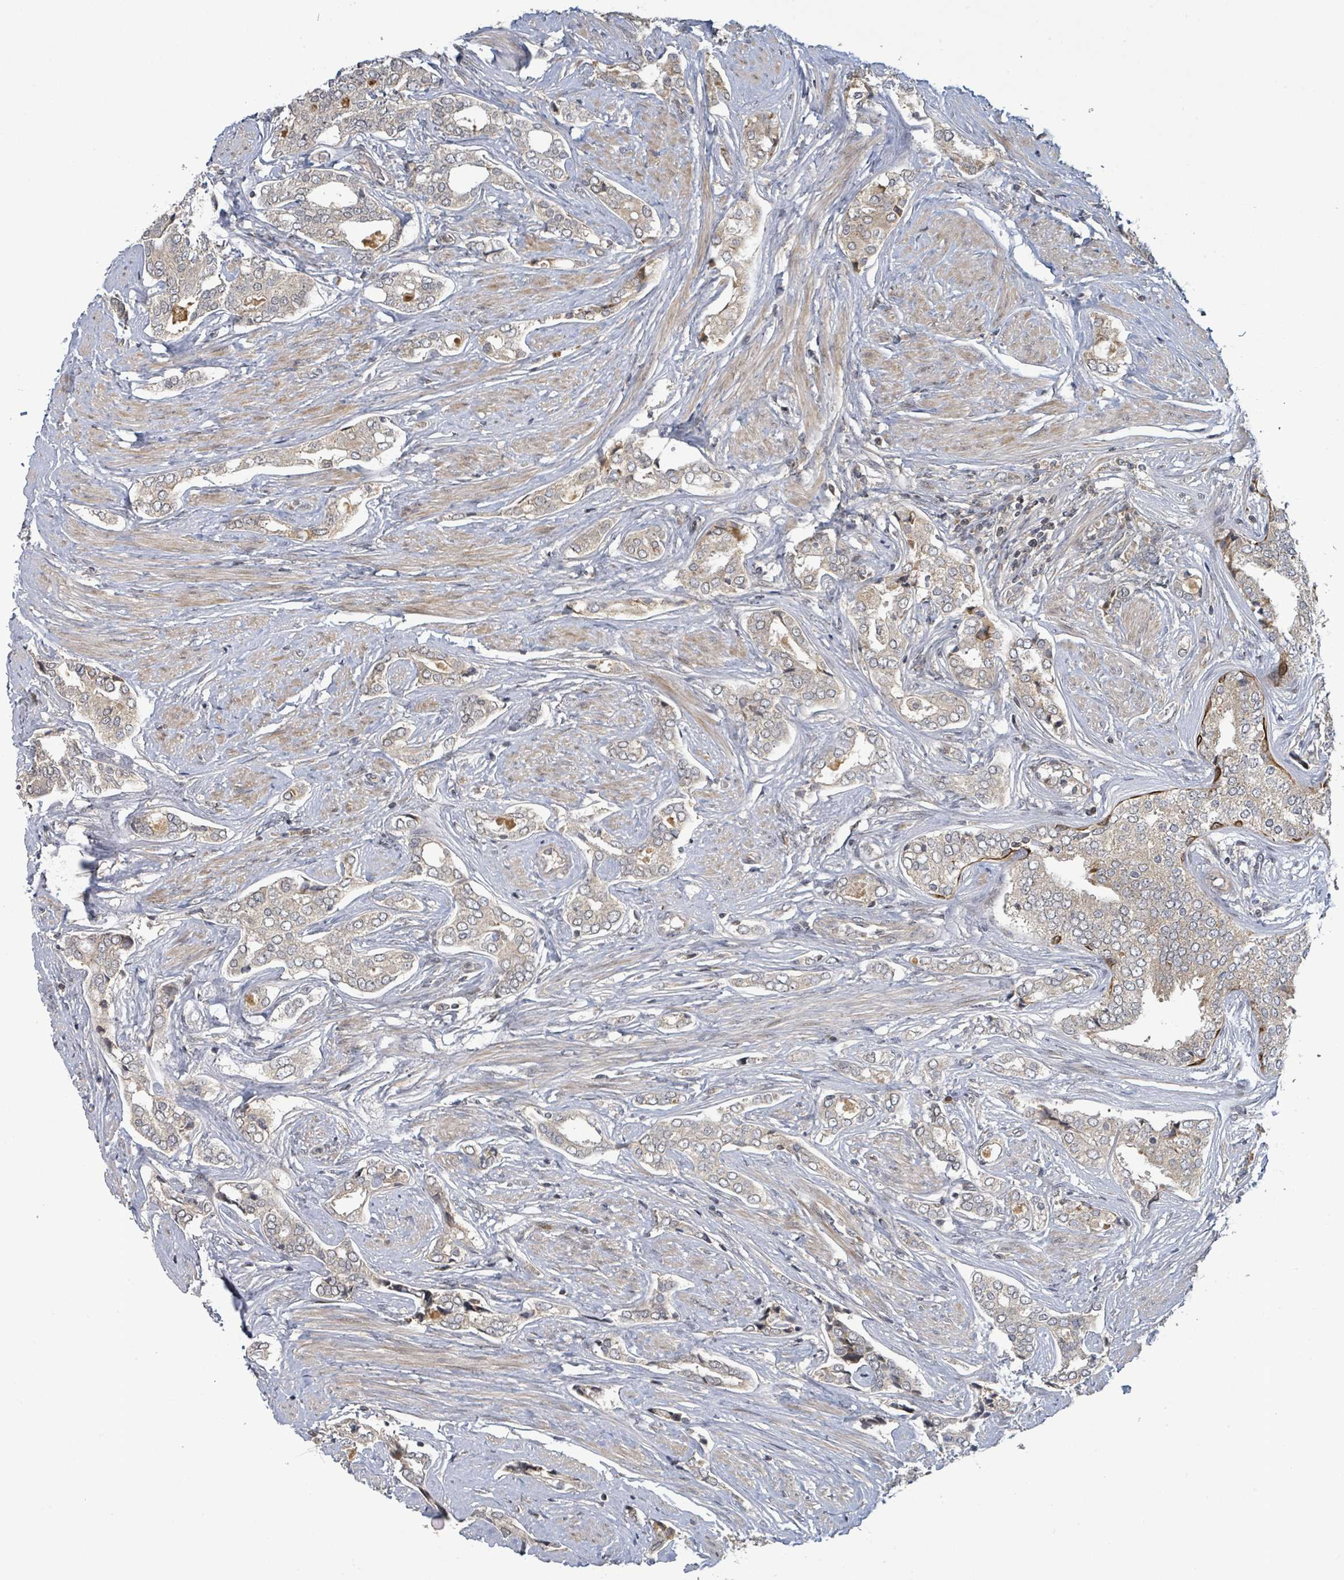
{"staining": {"intensity": "weak", "quantity": "25%-75%", "location": "cytoplasmic/membranous"}, "tissue": "prostate cancer", "cell_type": "Tumor cells", "image_type": "cancer", "snomed": [{"axis": "morphology", "description": "Adenocarcinoma, High grade"}, {"axis": "topography", "description": "Prostate"}], "caption": "The photomicrograph shows staining of high-grade adenocarcinoma (prostate), revealing weak cytoplasmic/membranous protein staining (brown color) within tumor cells.", "gene": "ITGA11", "patient": {"sex": "male", "age": 71}}